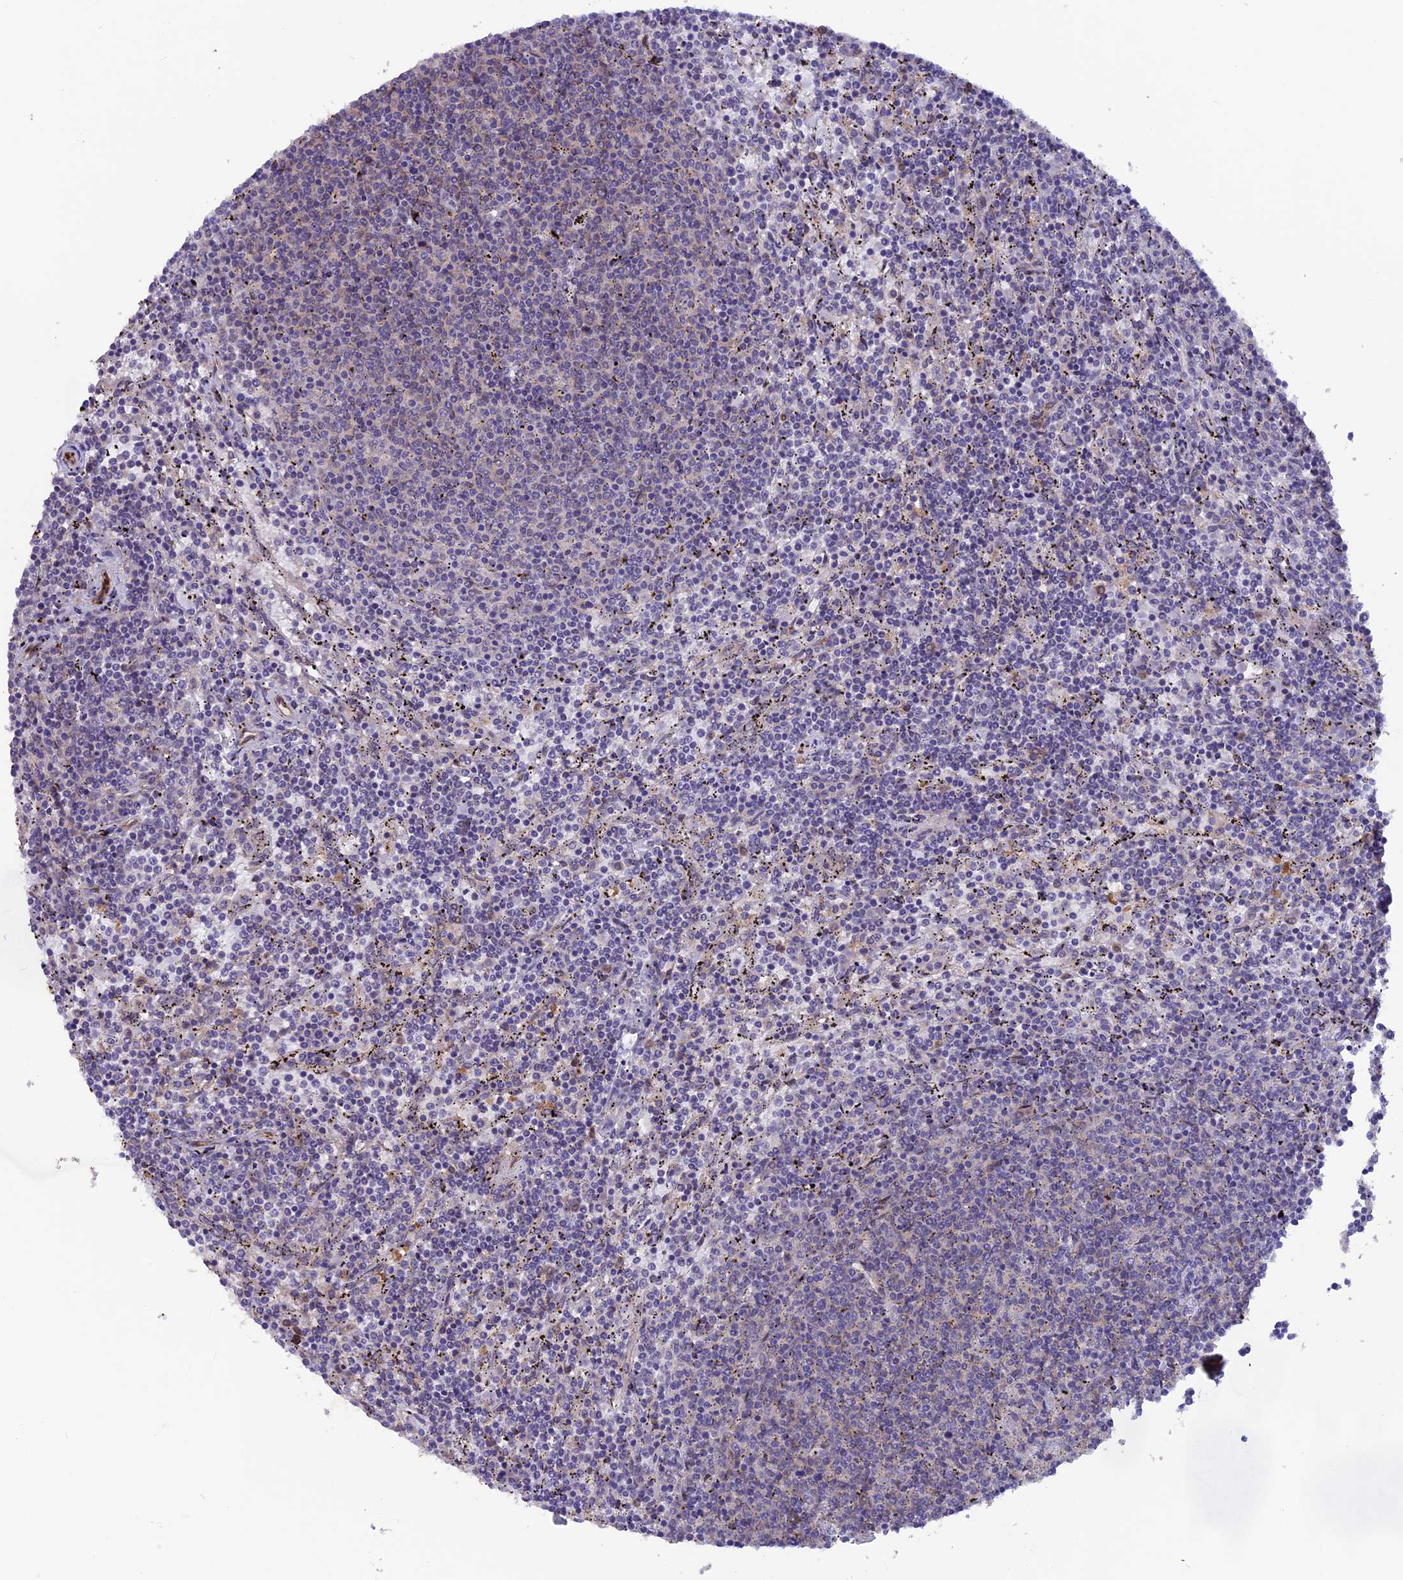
{"staining": {"intensity": "negative", "quantity": "none", "location": "none"}, "tissue": "lymphoma", "cell_type": "Tumor cells", "image_type": "cancer", "snomed": [{"axis": "morphology", "description": "Malignant lymphoma, non-Hodgkin's type, Low grade"}, {"axis": "topography", "description": "Spleen"}], "caption": "Immunohistochemical staining of human lymphoma demonstrates no significant positivity in tumor cells.", "gene": "MAST2", "patient": {"sex": "female", "age": 50}}